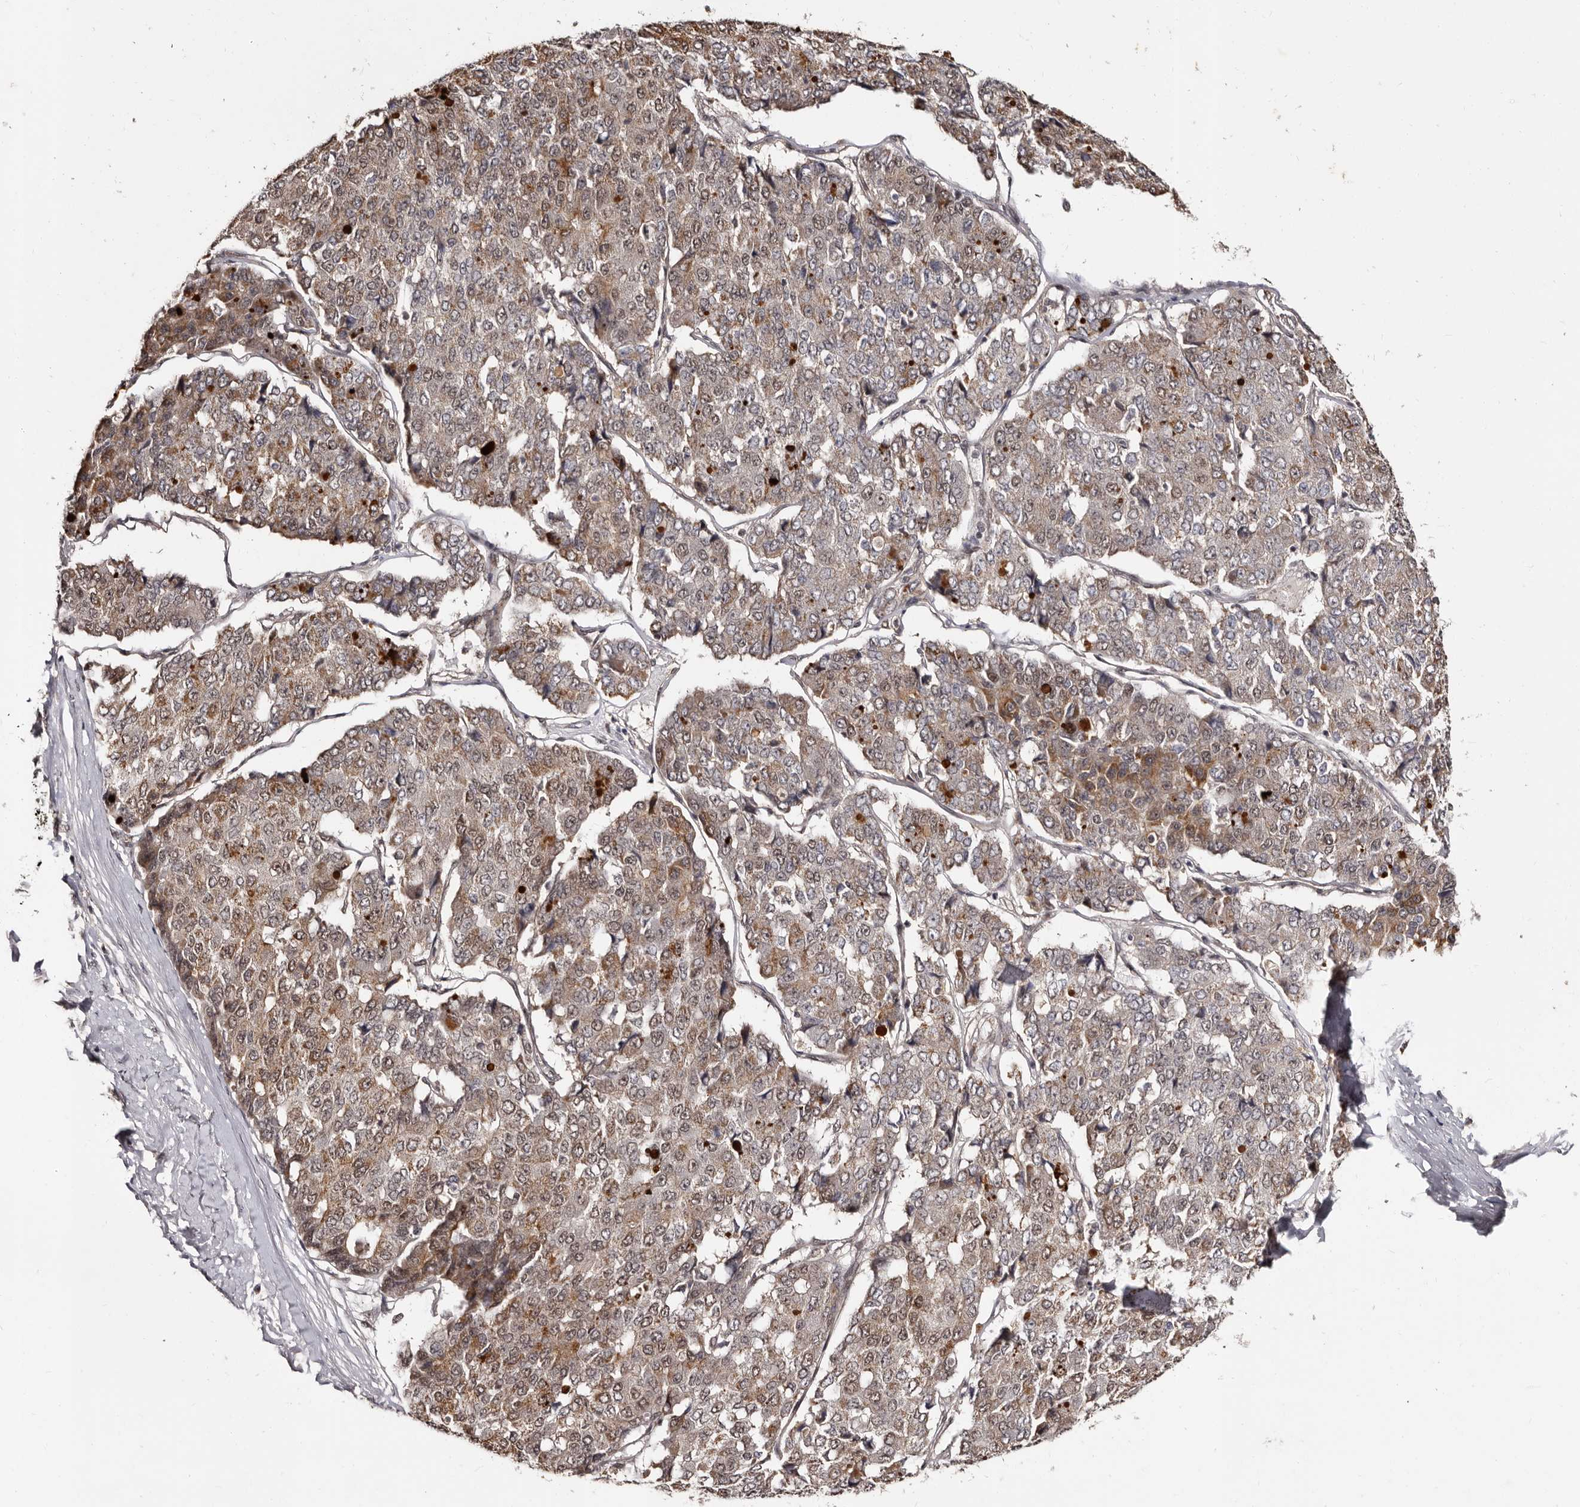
{"staining": {"intensity": "moderate", "quantity": "25%-75%", "location": "cytoplasmic/membranous"}, "tissue": "pancreatic cancer", "cell_type": "Tumor cells", "image_type": "cancer", "snomed": [{"axis": "morphology", "description": "Adenocarcinoma, NOS"}, {"axis": "topography", "description": "Pancreas"}], "caption": "Immunohistochemical staining of pancreatic cancer reveals medium levels of moderate cytoplasmic/membranous positivity in approximately 25%-75% of tumor cells.", "gene": "TBC1D22B", "patient": {"sex": "male", "age": 50}}